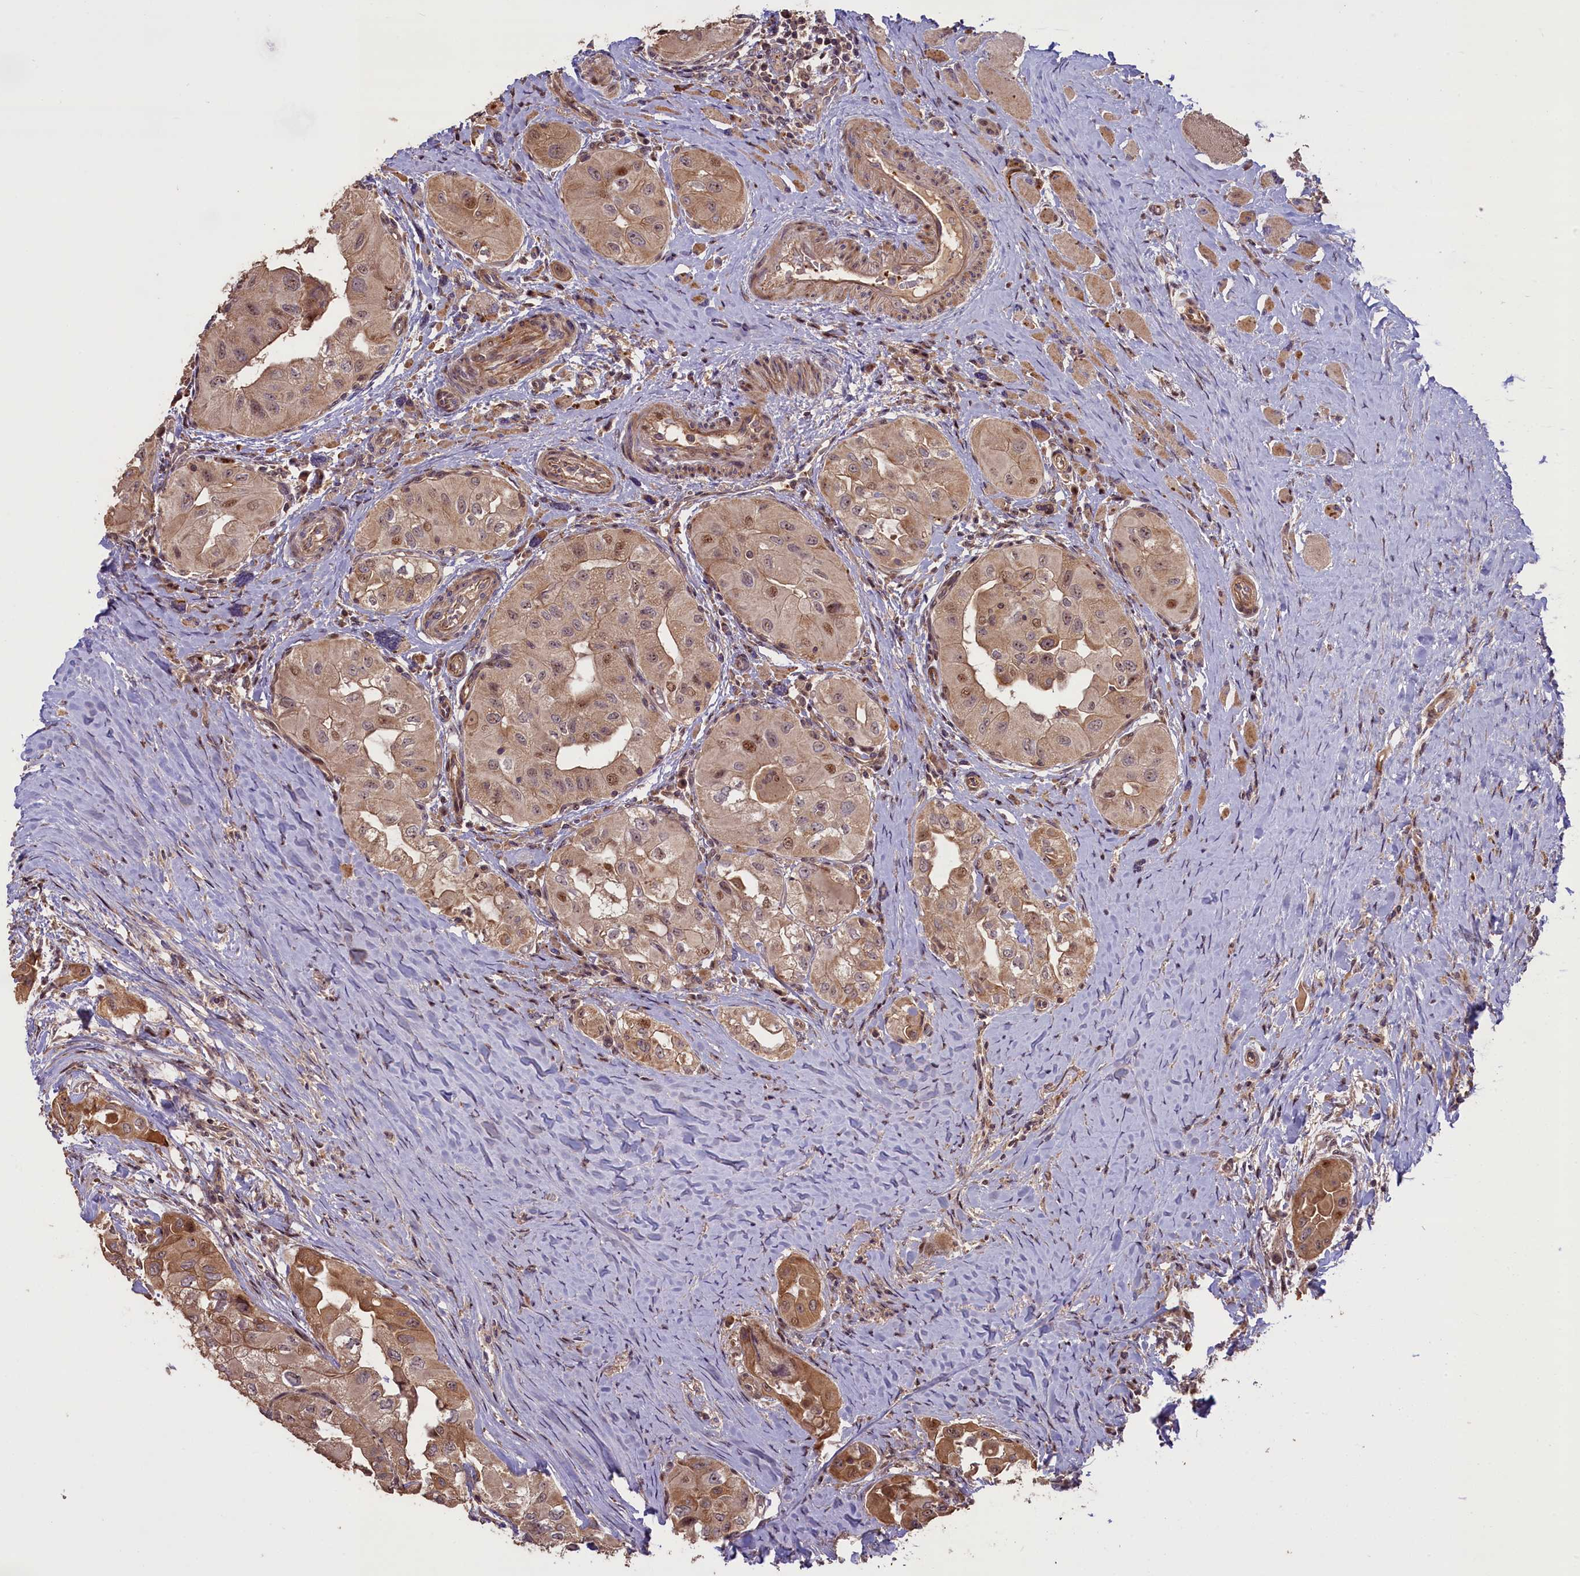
{"staining": {"intensity": "moderate", "quantity": ">75%", "location": "cytoplasmic/membranous,nuclear"}, "tissue": "thyroid cancer", "cell_type": "Tumor cells", "image_type": "cancer", "snomed": [{"axis": "morphology", "description": "Papillary adenocarcinoma, NOS"}, {"axis": "topography", "description": "Thyroid gland"}], "caption": "This is a histology image of immunohistochemistry (IHC) staining of thyroid papillary adenocarcinoma, which shows moderate expression in the cytoplasmic/membranous and nuclear of tumor cells.", "gene": "FUZ", "patient": {"sex": "female", "age": 59}}